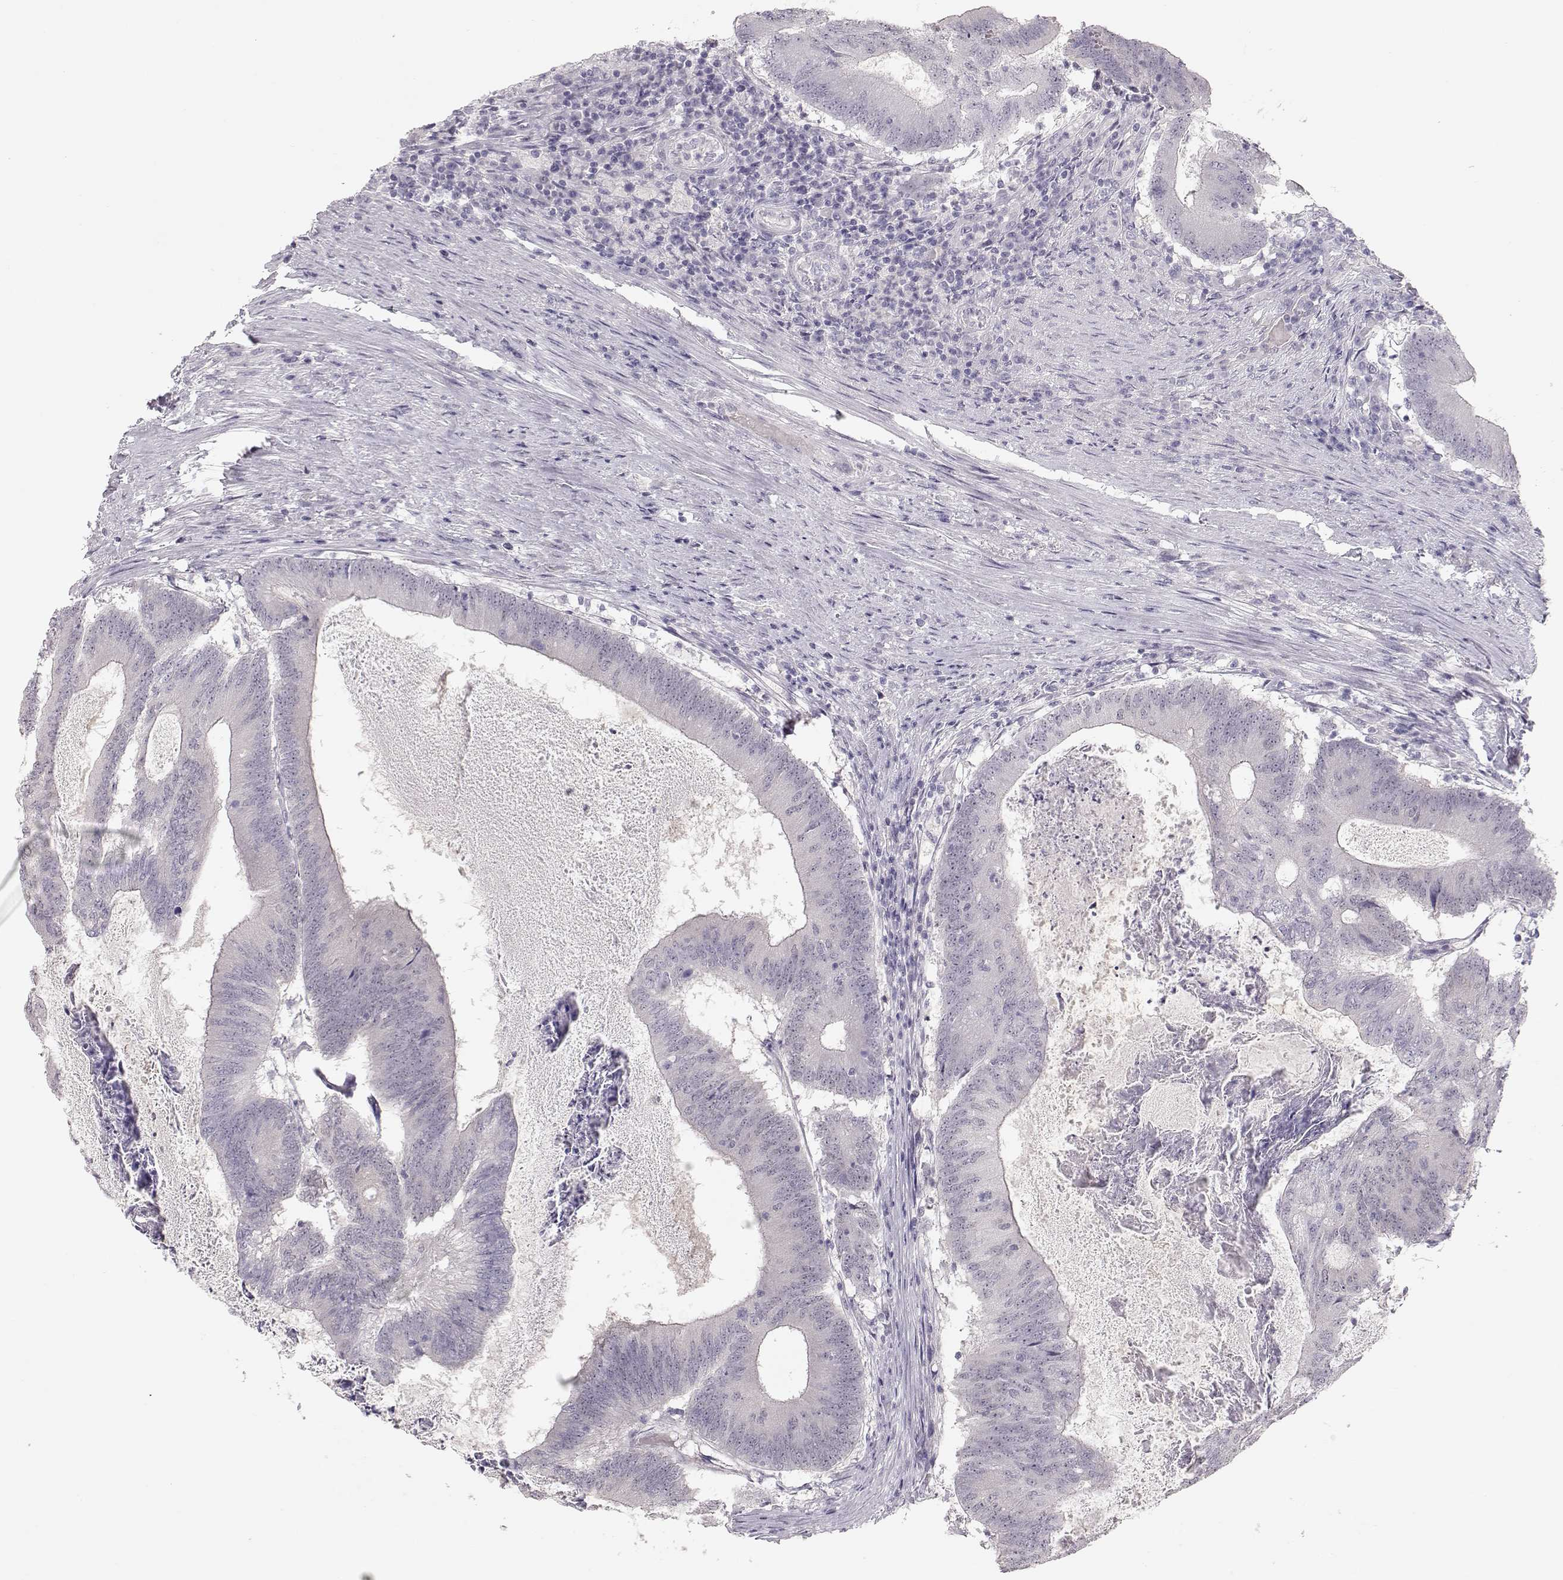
{"staining": {"intensity": "negative", "quantity": "none", "location": "none"}, "tissue": "colorectal cancer", "cell_type": "Tumor cells", "image_type": "cancer", "snomed": [{"axis": "morphology", "description": "Adenocarcinoma, NOS"}, {"axis": "topography", "description": "Colon"}], "caption": "Tumor cells show no significant positivity in adenocarcinoma (colorectal).", "gene": "FAM205A", "patient": {"sex": "female", "age": 70}}